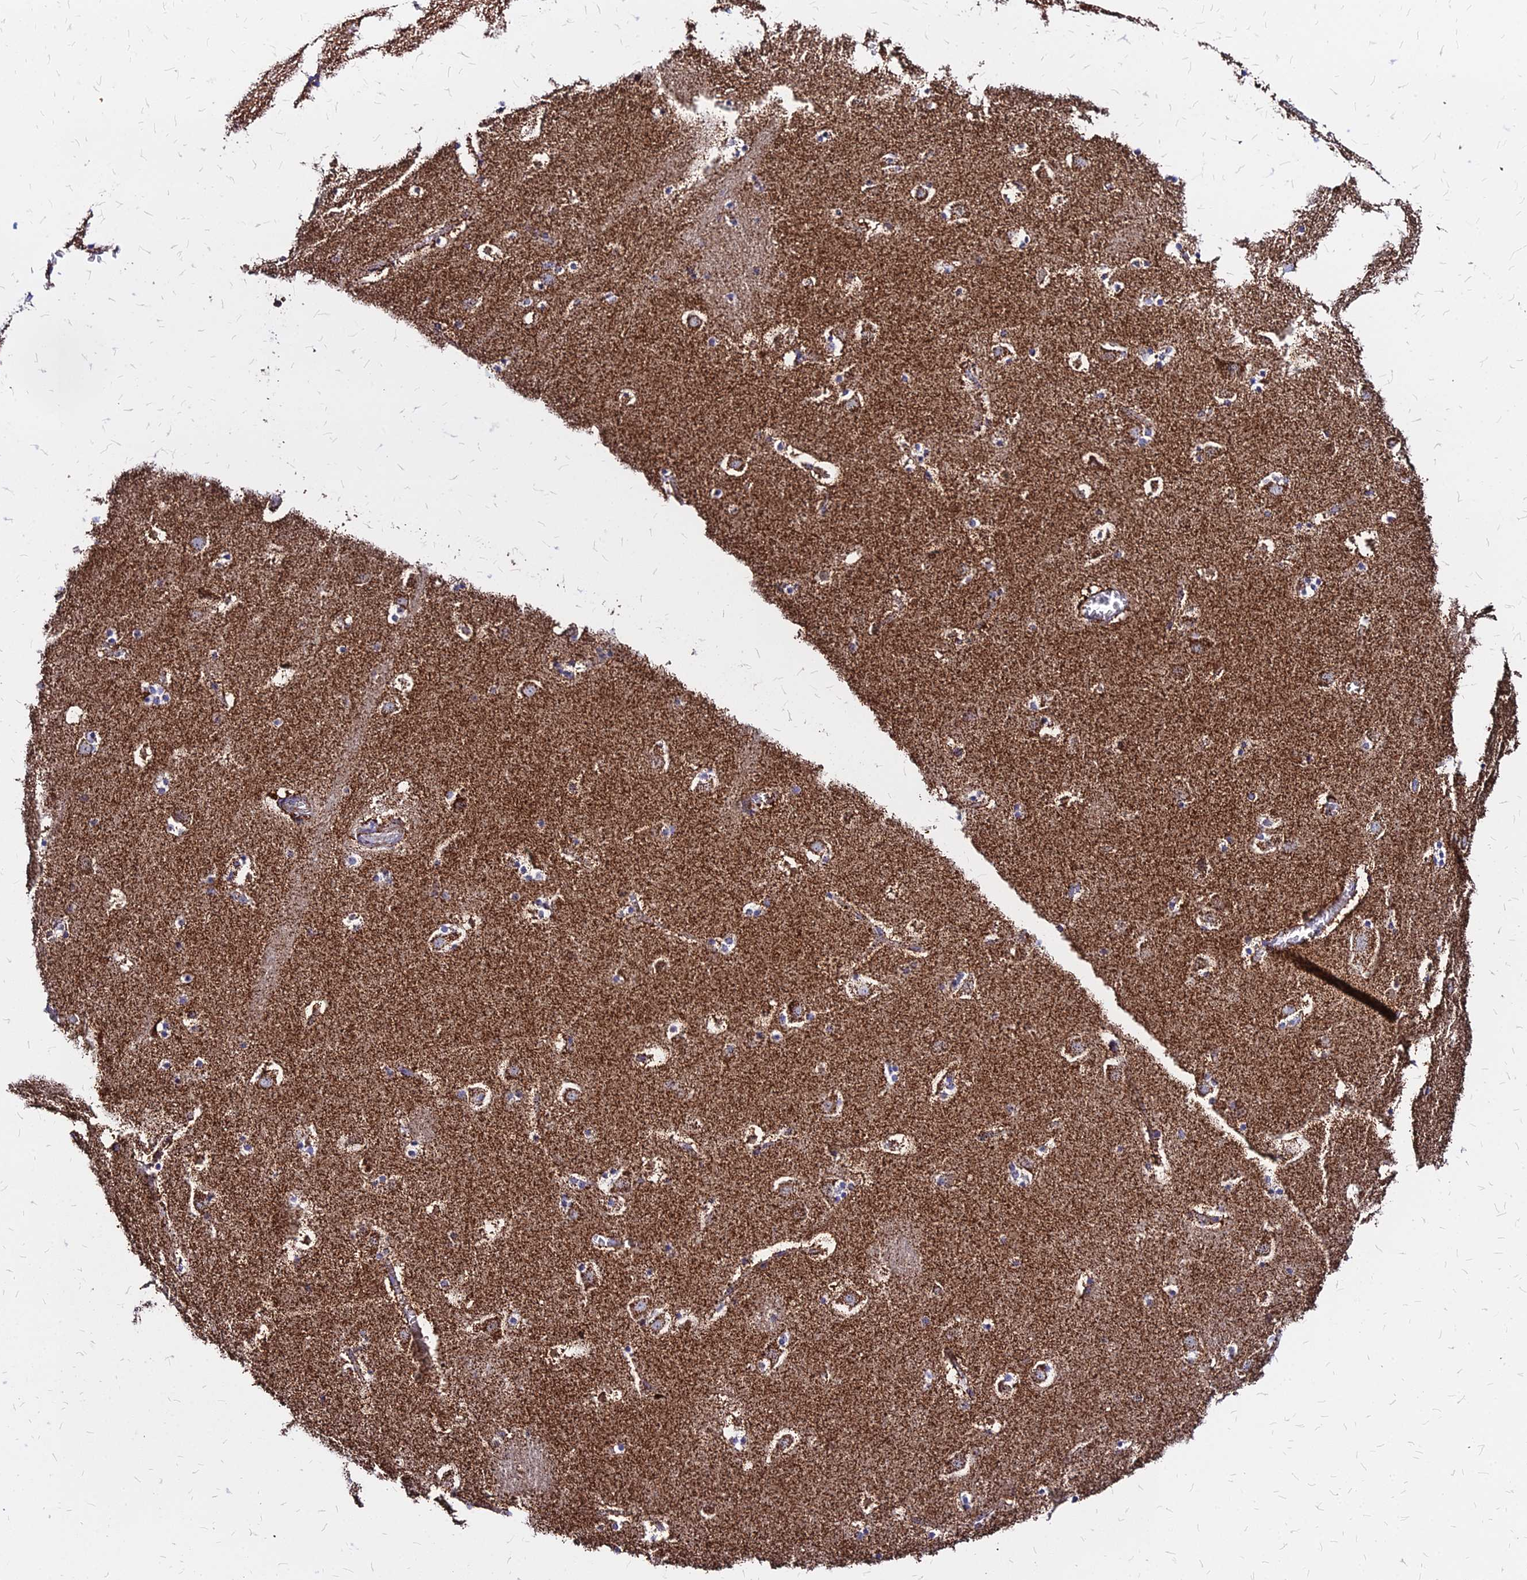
{"staining": {"intensity": "moderate", "quantity": ">75%", "location": "cytoplasmic/membranous"}, "tissue": "caudate", "cell_type": "Glial cells", "image_type": "normal", "snomed": [{"axis": "morphology", "description": "Normal tissue, NOS"}, {"axis": "topography", "description": "Lateral ventricle wall"}], "caption": "A histopathology image showing moderate cytoplasmic/membranous expression in about >75% of glial cells in normal caudate, as visualized by brown immunohistochemical staining.", "gene": "DLD", "patient": {"sex": "male", "age": 45}}